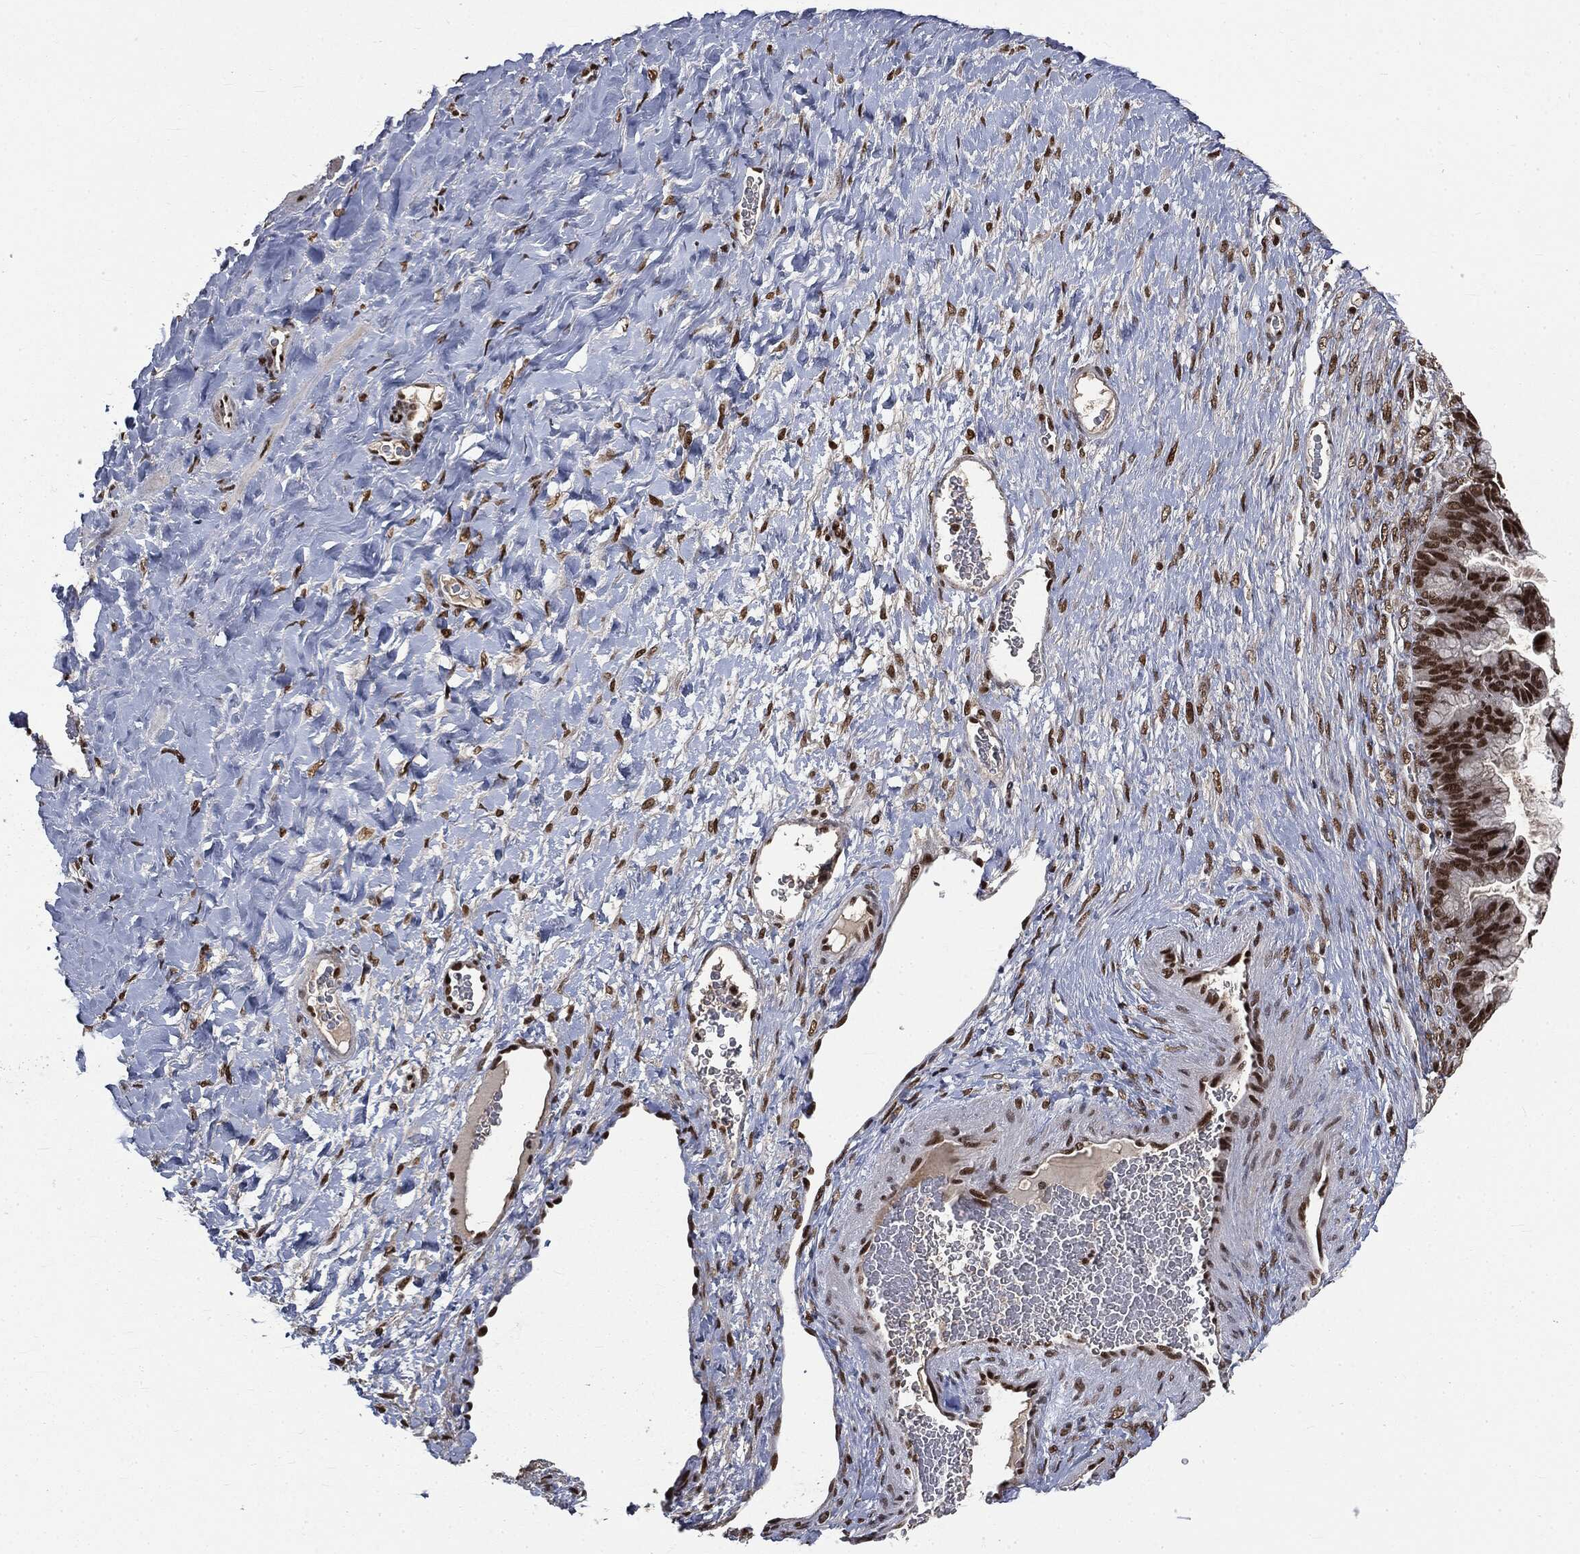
{"staining": {"intensity": "strong", "quantity": ">75%", "location": "nuclear"}, "tissue": "ovarian cancer", "cell_type": "Tumor cells", "image_type": "cancer", "snomed": [{"axis": "morphology", "description": "Cystadenocarcinoma, mucinous, NOS"}, {"axis": "topography", "description": "Ovary"}], "caption": "Strong nuclear staining is present in approximately >75% of tumor cells in ovarian cancer.", "gene": "DPH2", "patient": {"sex": "female", "age": 67}}